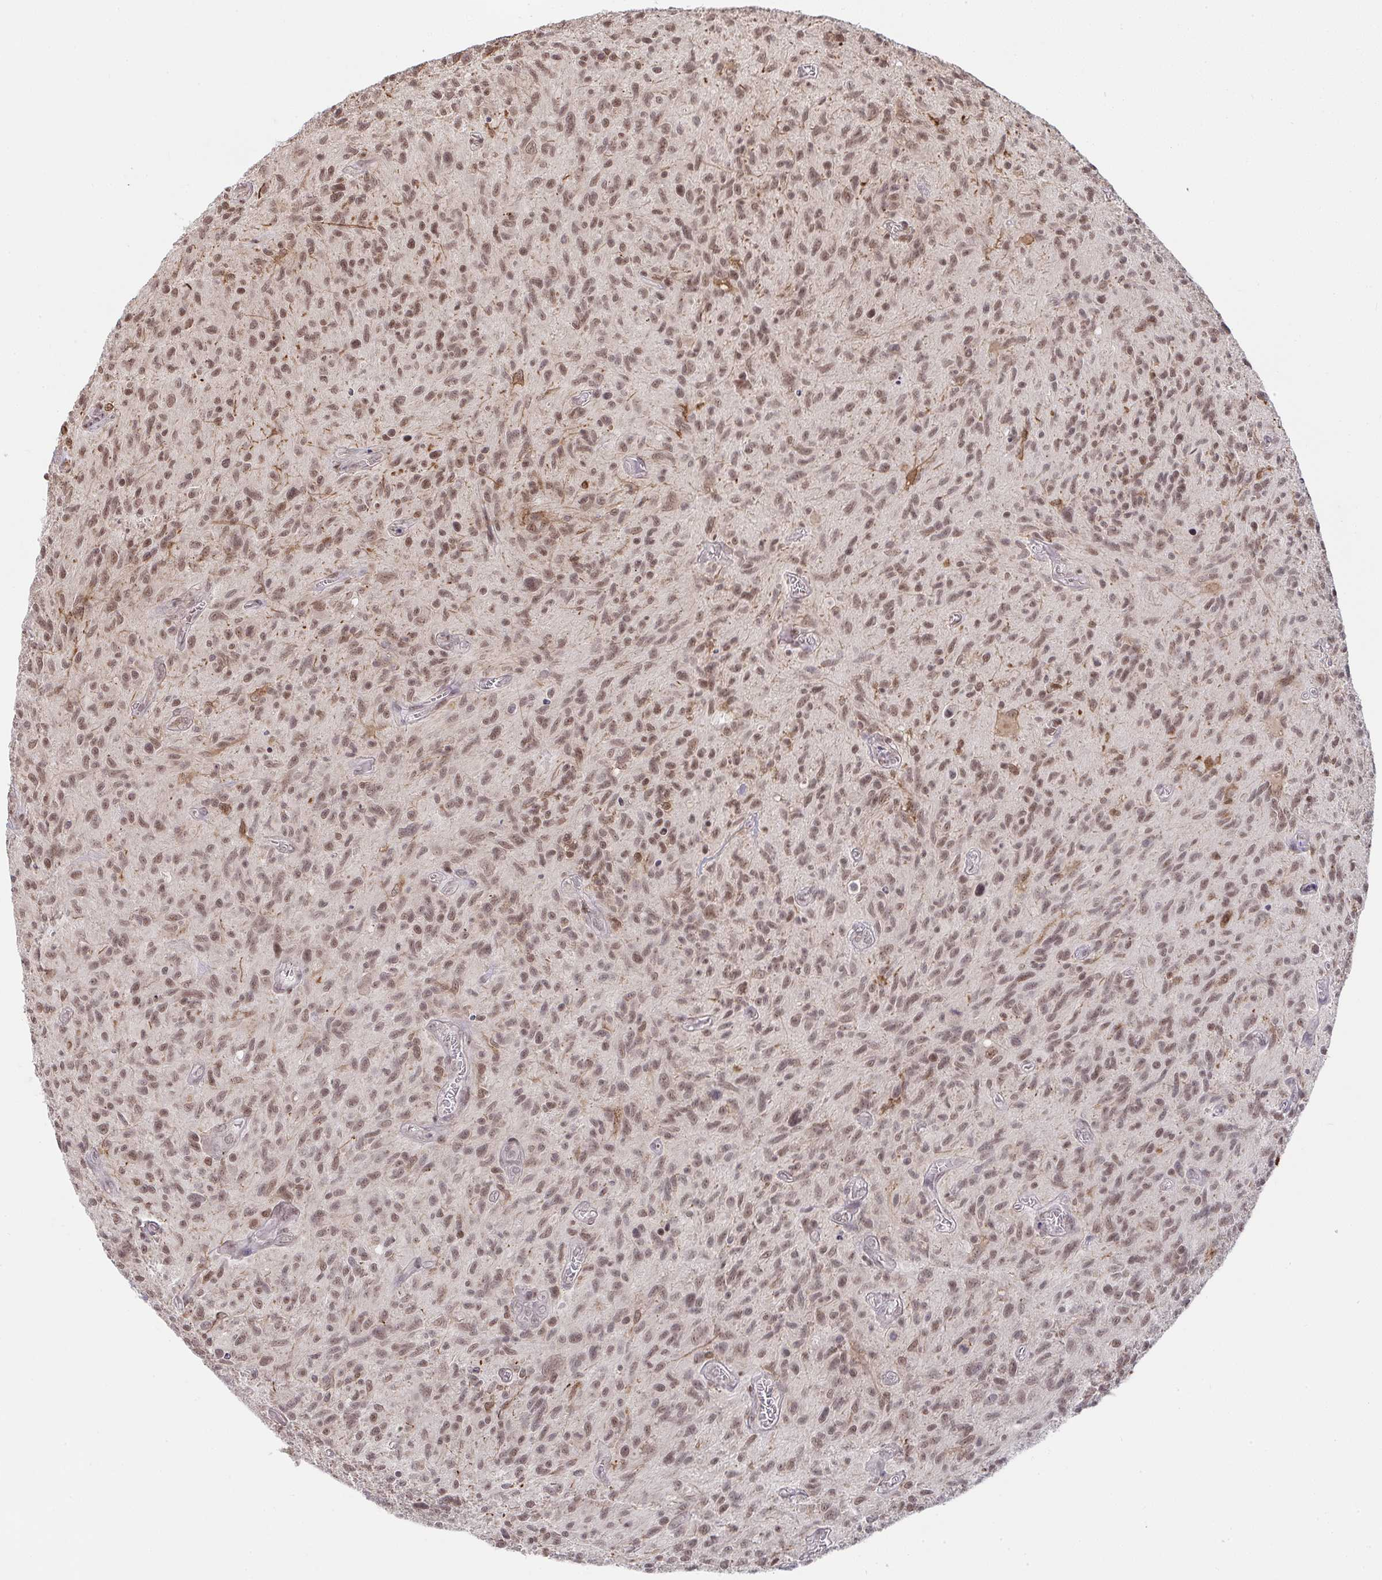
{"staining": {"intensity": "moderate", "quantity": ">75%", "location": "nuclear"}, "tissue": "glioma", "cell_type": "Tumor cells", "image_type": "cancer", "snomed": [{"axis": "morphology", "description": "Glioma, malignant, High grade"}, {"axis": "topography", "description": "Brain"}], "caption": "This photomicrograph displays immunohistochemistry staining of human glioma, with medium moderate nuclear expression in approximately >75% of tumor cells.", "gene": "SAP30", "patient": {"sex": "male", "age": 75}}